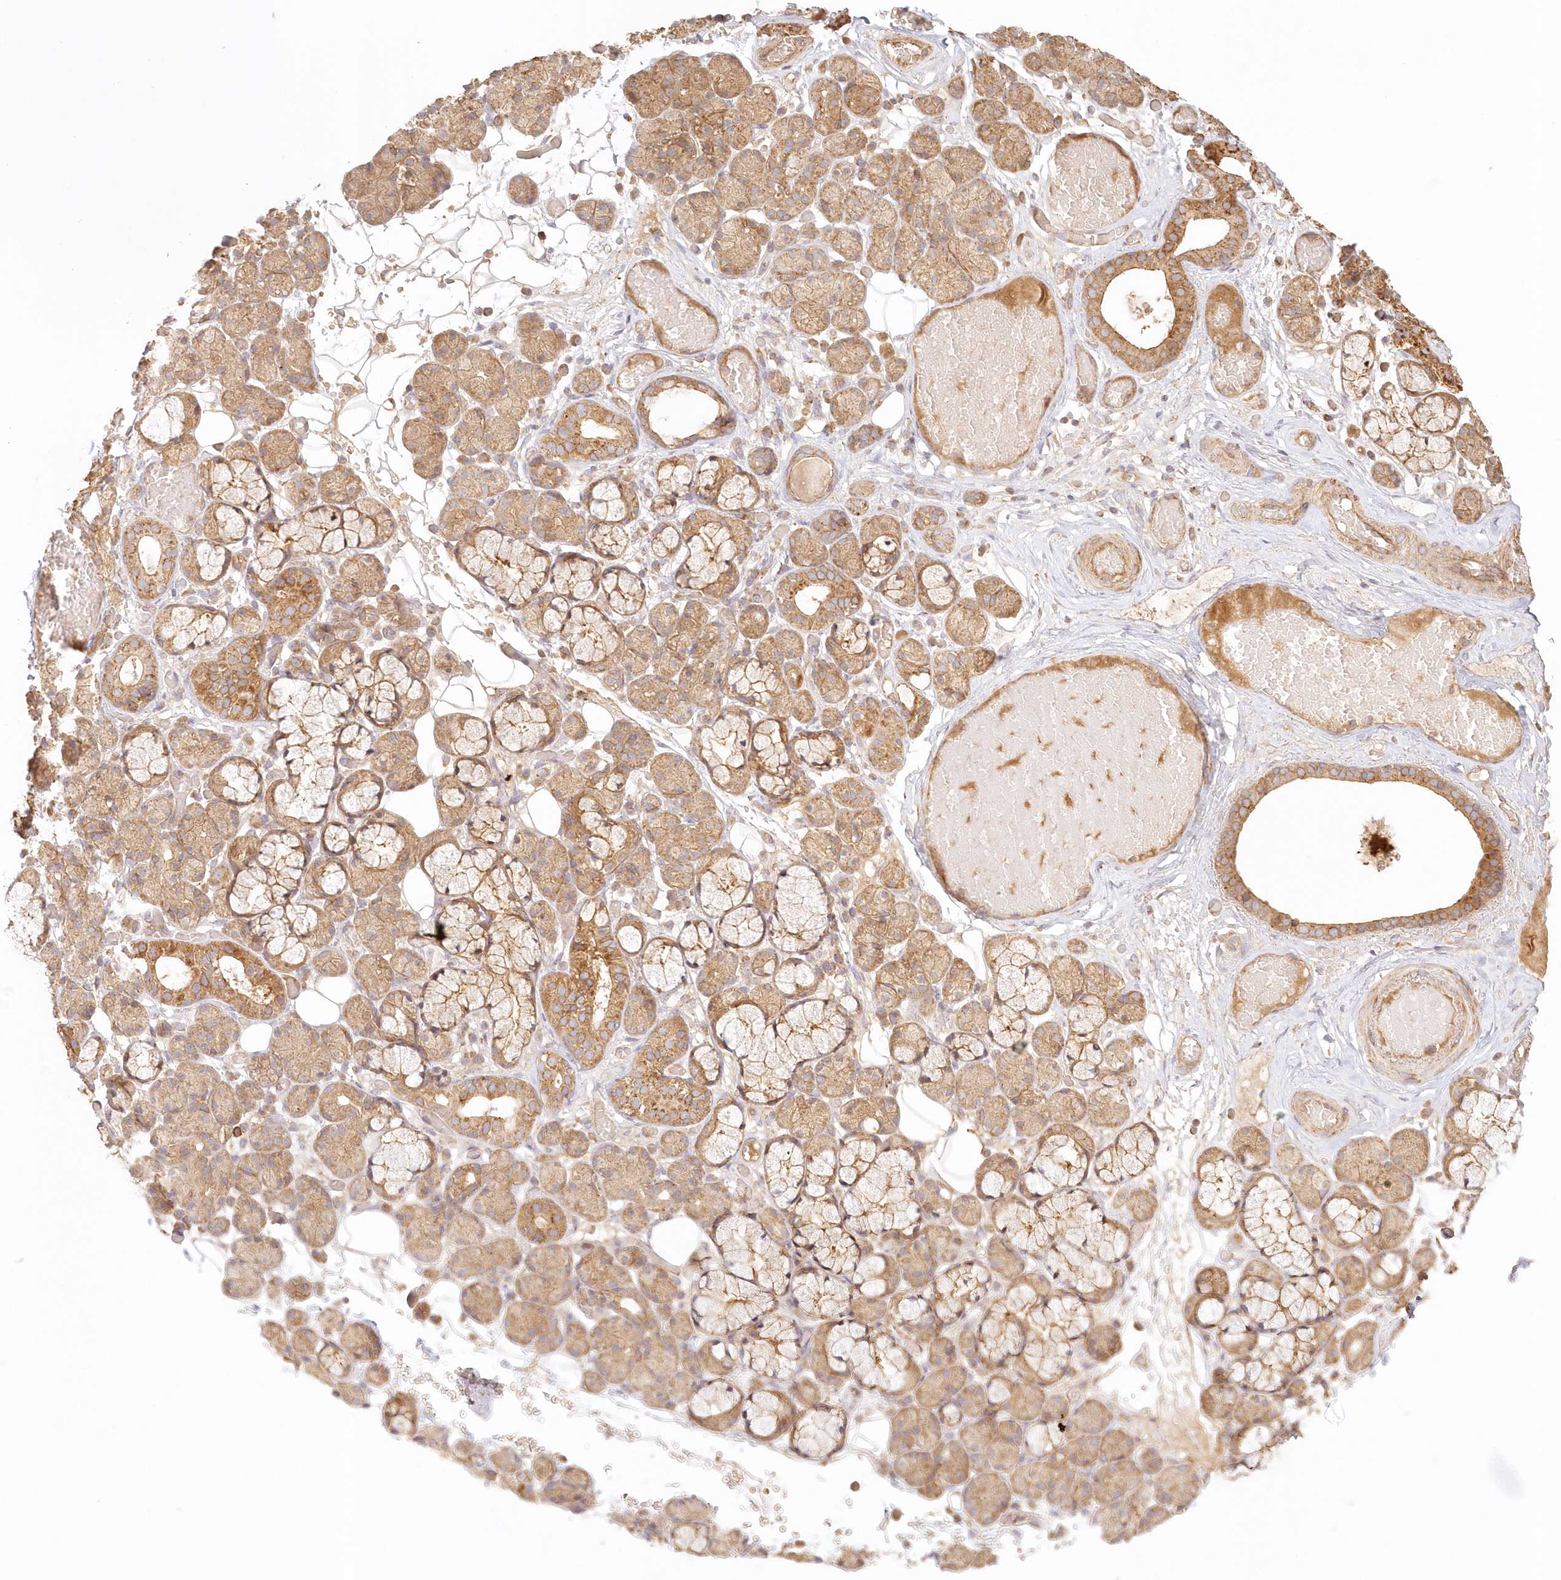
{"staining": {"intensity": "moderate", "quantity": ">75%", "location": "cytoplasmic/membranous"}, "tissue": "salivary gland", "cell_type": "Glandular cells", "image_type": "normal", "snomed": [{"axis": "morphology", "description": "Normal tissue, NOS"}, {"axis": "topography", "description": "Salivary gland"}], "caption": "Protein expression analysis of benign salivary gland reveals moderate cytoplasmic/membranous expression in approximately >75% of glandular cells.", "gene": "KIAA0232", "patient": {"sex": "male", "age": 63}}